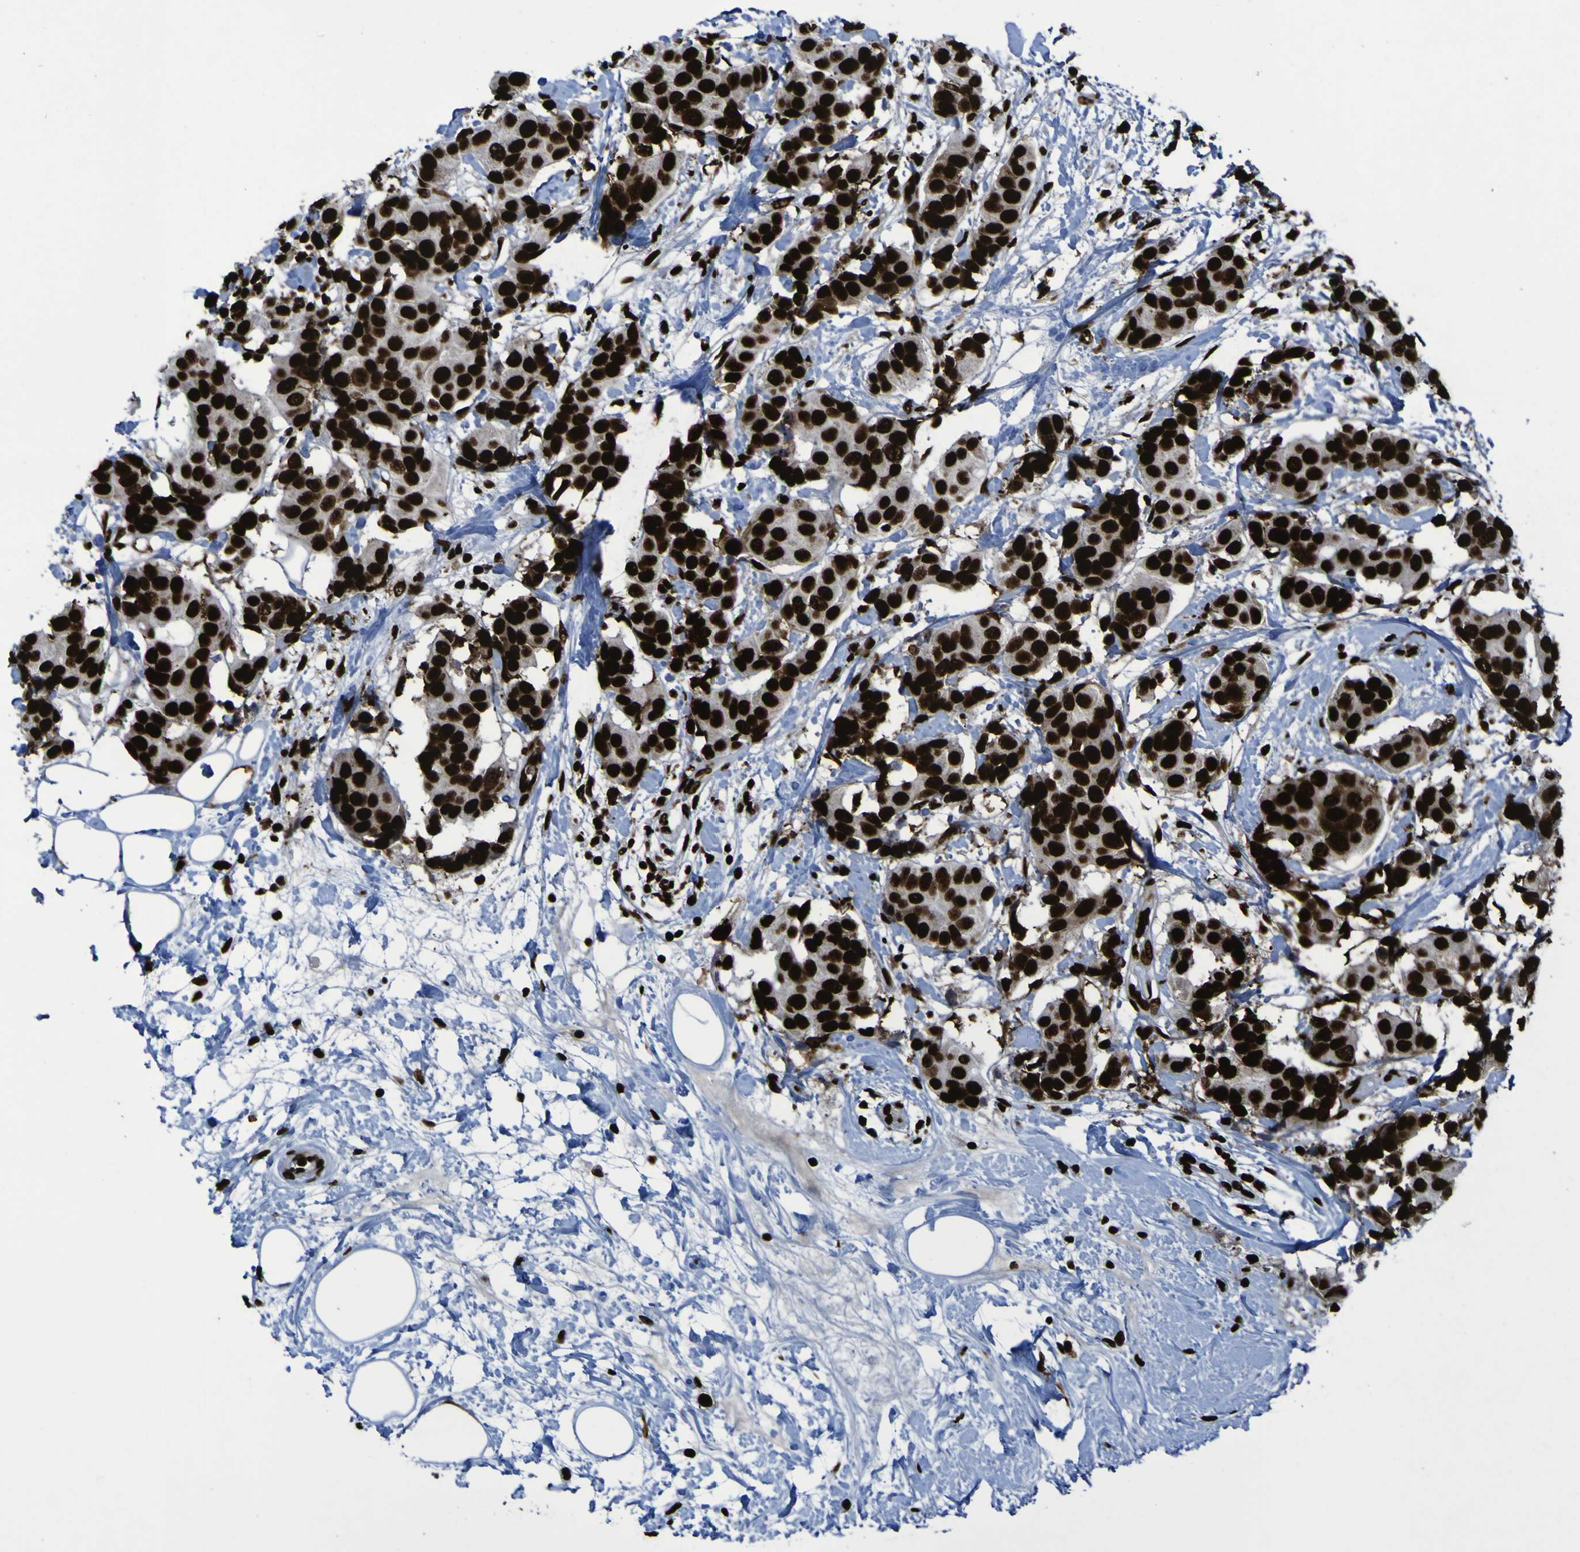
{"staining": {"intensity": "strong", "quantity": ">75%", "location": "nuclear"}, "tissue": "breast cancer", "cell_type": "Tumor cells", "image_type": "cancer", "snomed": [{"axis": "morphology", "description": "Normal tissue, NOS"}, {"axis": "morphology", "description": "Duct carcinoma"}, {"axis": "topography", "description": "Breast"}], "caption": "Breast cancer (intraductal carcinoma) tissue displays strong nuclear staining in approximately >75% of tumor cells", "gene": "NPM1", "patient": {"sex": "female", "age": 39}}